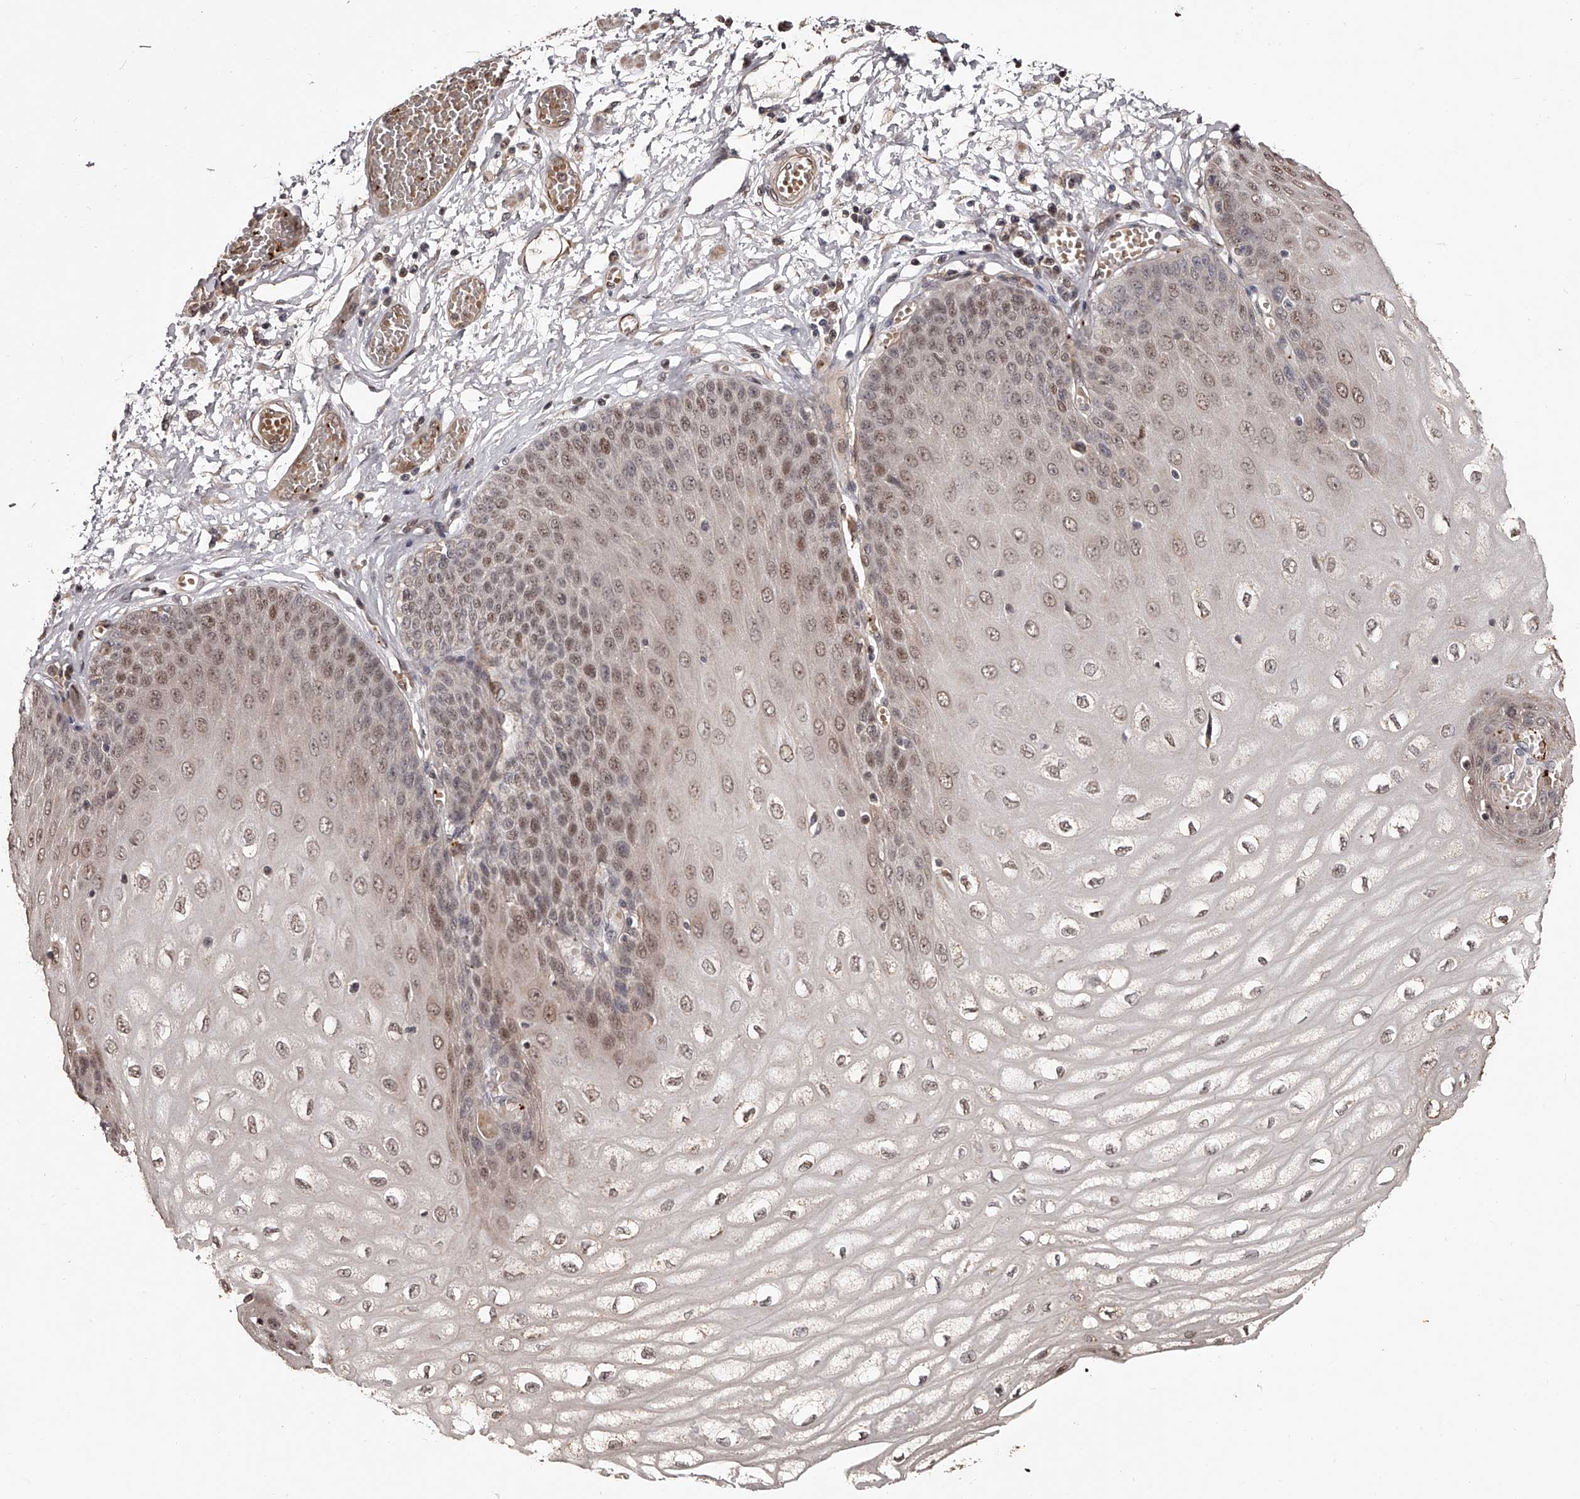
{"staining": {"intensity": "moderate", "quantity": "25%-75%", "location": "nuclear"}, "tissue": "esophagus", "cell_type": "Squamous epithelial cells", "image_type": "normal", "snomed": [{"axis": "morphology", "description": "Normal tissue, NOS"}, {"axis": "topography", "description": "Esophagus"}], "caption": "Squamous epithelial cells exhibit medium levels of moderate nuclear expression in about 25%-75% of cells in unremarkable human esophagus. (Stains: DAB (3,3'-diaminobenzidine) in brown, nuclei in blue, Microscopy: brightfield microscopy at high magnification).", "gene": "URGCP", "patient": {"sex": "male", "age": 60}}